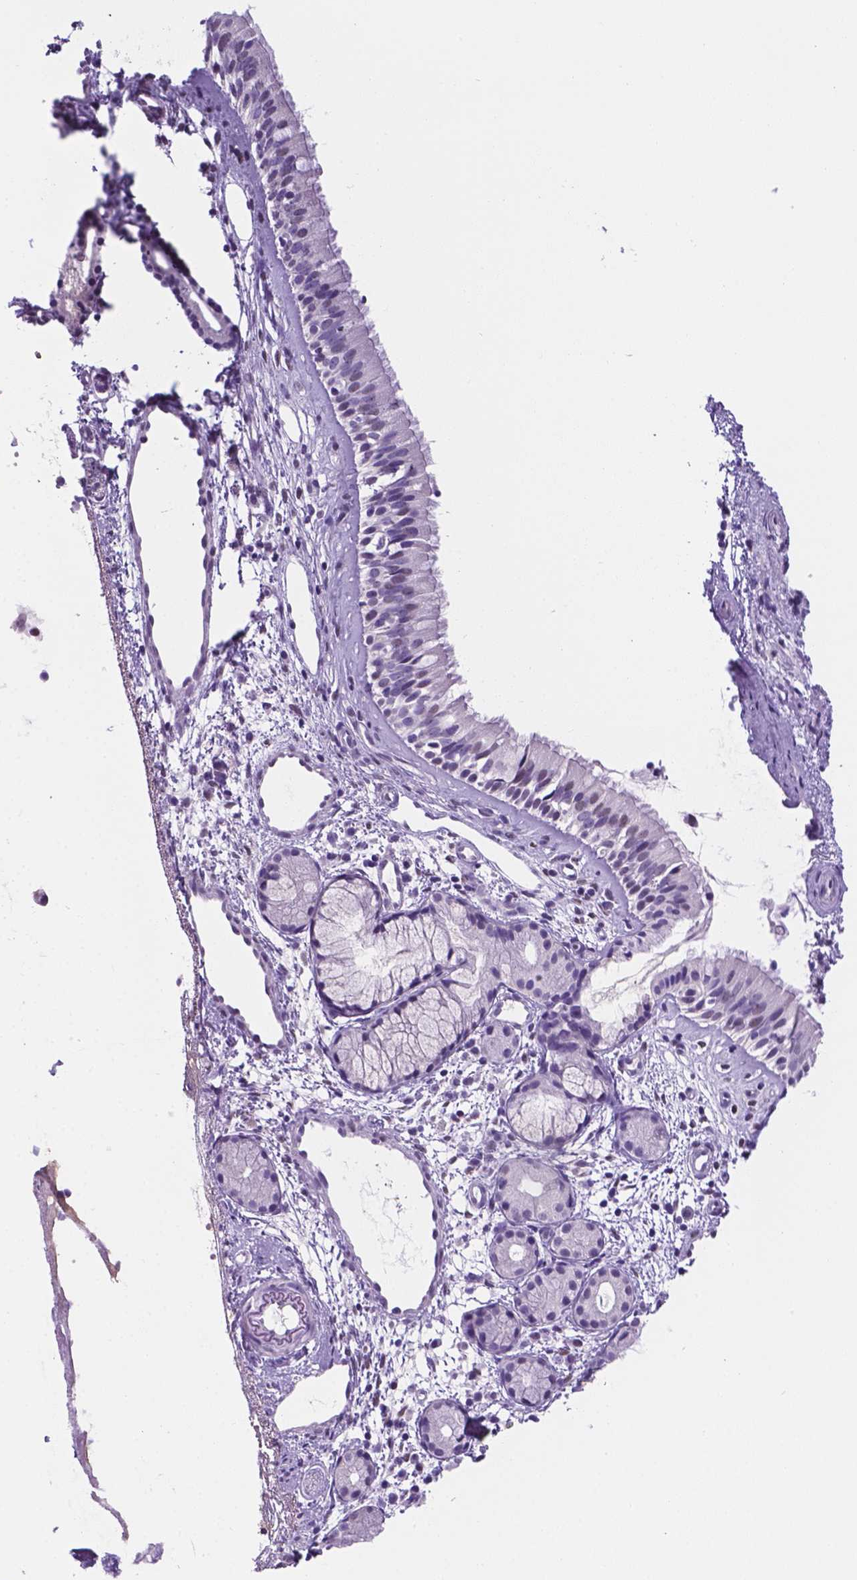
{"staining": {"intensity": "negative", "quantity": "none", "location": "none"}, "tissue": "nasopharynx", "cell_type": "Respiratory epithelial cells", "image_type": "normal", "snomed": [{"axis": "morphology", "description": "Normal tissue, NOS"}, {"axis": "topography", "description": "Nasopharynx"}], "caption": "Immunohistochemistry image of unremarkable nasopharynx: human nasopharynx stained with DAB reveals no significant protein positivity in respiratory epithelial cells. The staining was performed using DAB (3,3'-diaminobenzidine) to visualize the protein expression in brown, while the nuclei were stained in blue with hematoxylin (Magnification: 20x).", "gene": "TMEM210", "patient": {"sex": "female", "age": 52}}